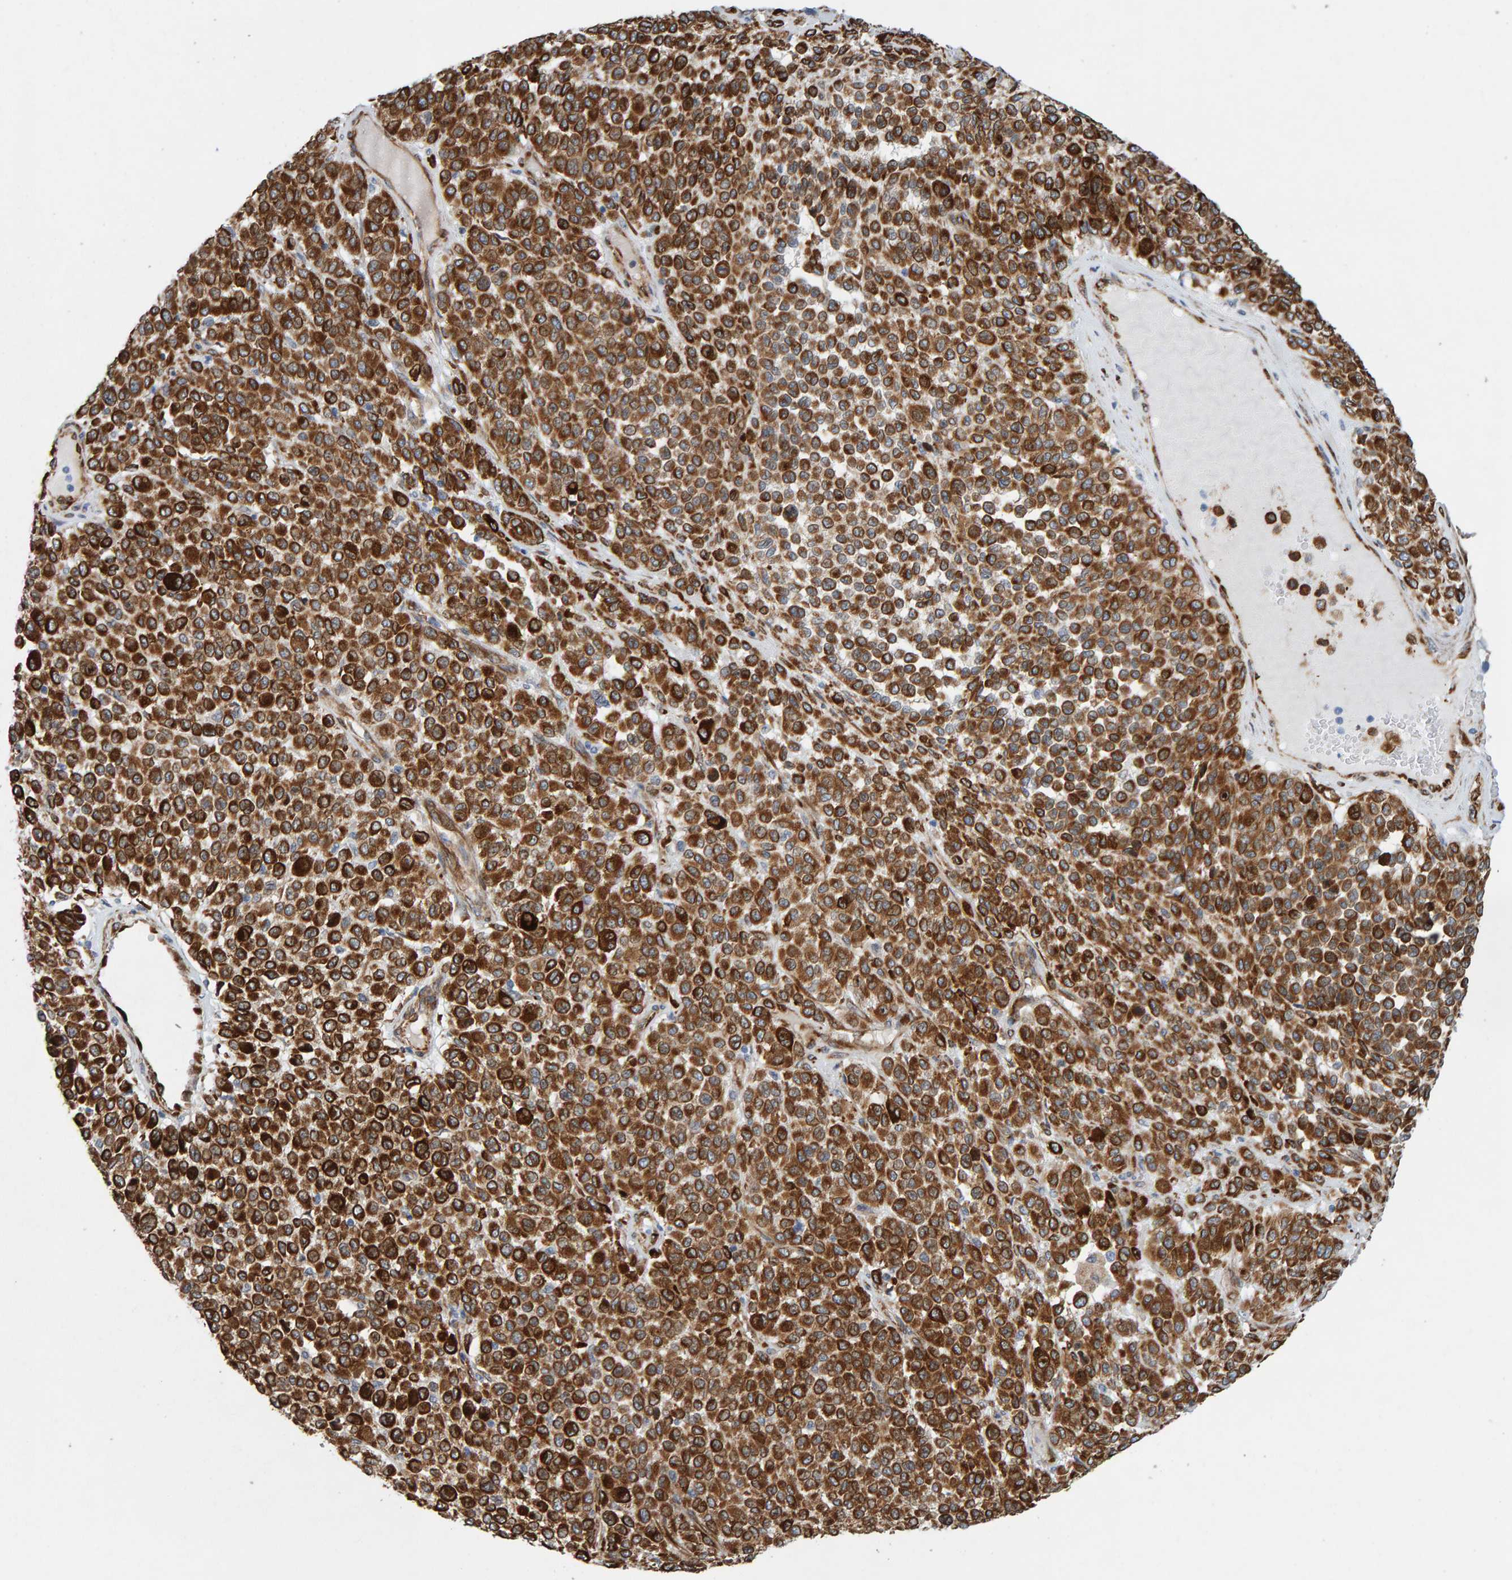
{"staining": {"intensity": "strong", "quantity": ">75%", "location": "cytoplasmic/membranous"}, "tissue": "melanoma", "cell_type": "Tumor cells", "image_type": "cancer", "snomed": [{"axis": "morphology", "description": "Malignant melanoma, Metastatic site"}, {"axis": "topography", "description": "Pancreas"}], "caption": "IHC staining of malignant melanoma (metastatic site), which shows high levels of strong cytoplasmic/membranous positivity in approximately >75% of tumor cells indicating strong cytoplasmic/membranous protein positivity. The staining was performed using DAB (brown) for protein detection and nuclei were counterstained in hematoxylin (blue).", "gene": "MMP16", "patient": {"sex": "female", "age": 30}}